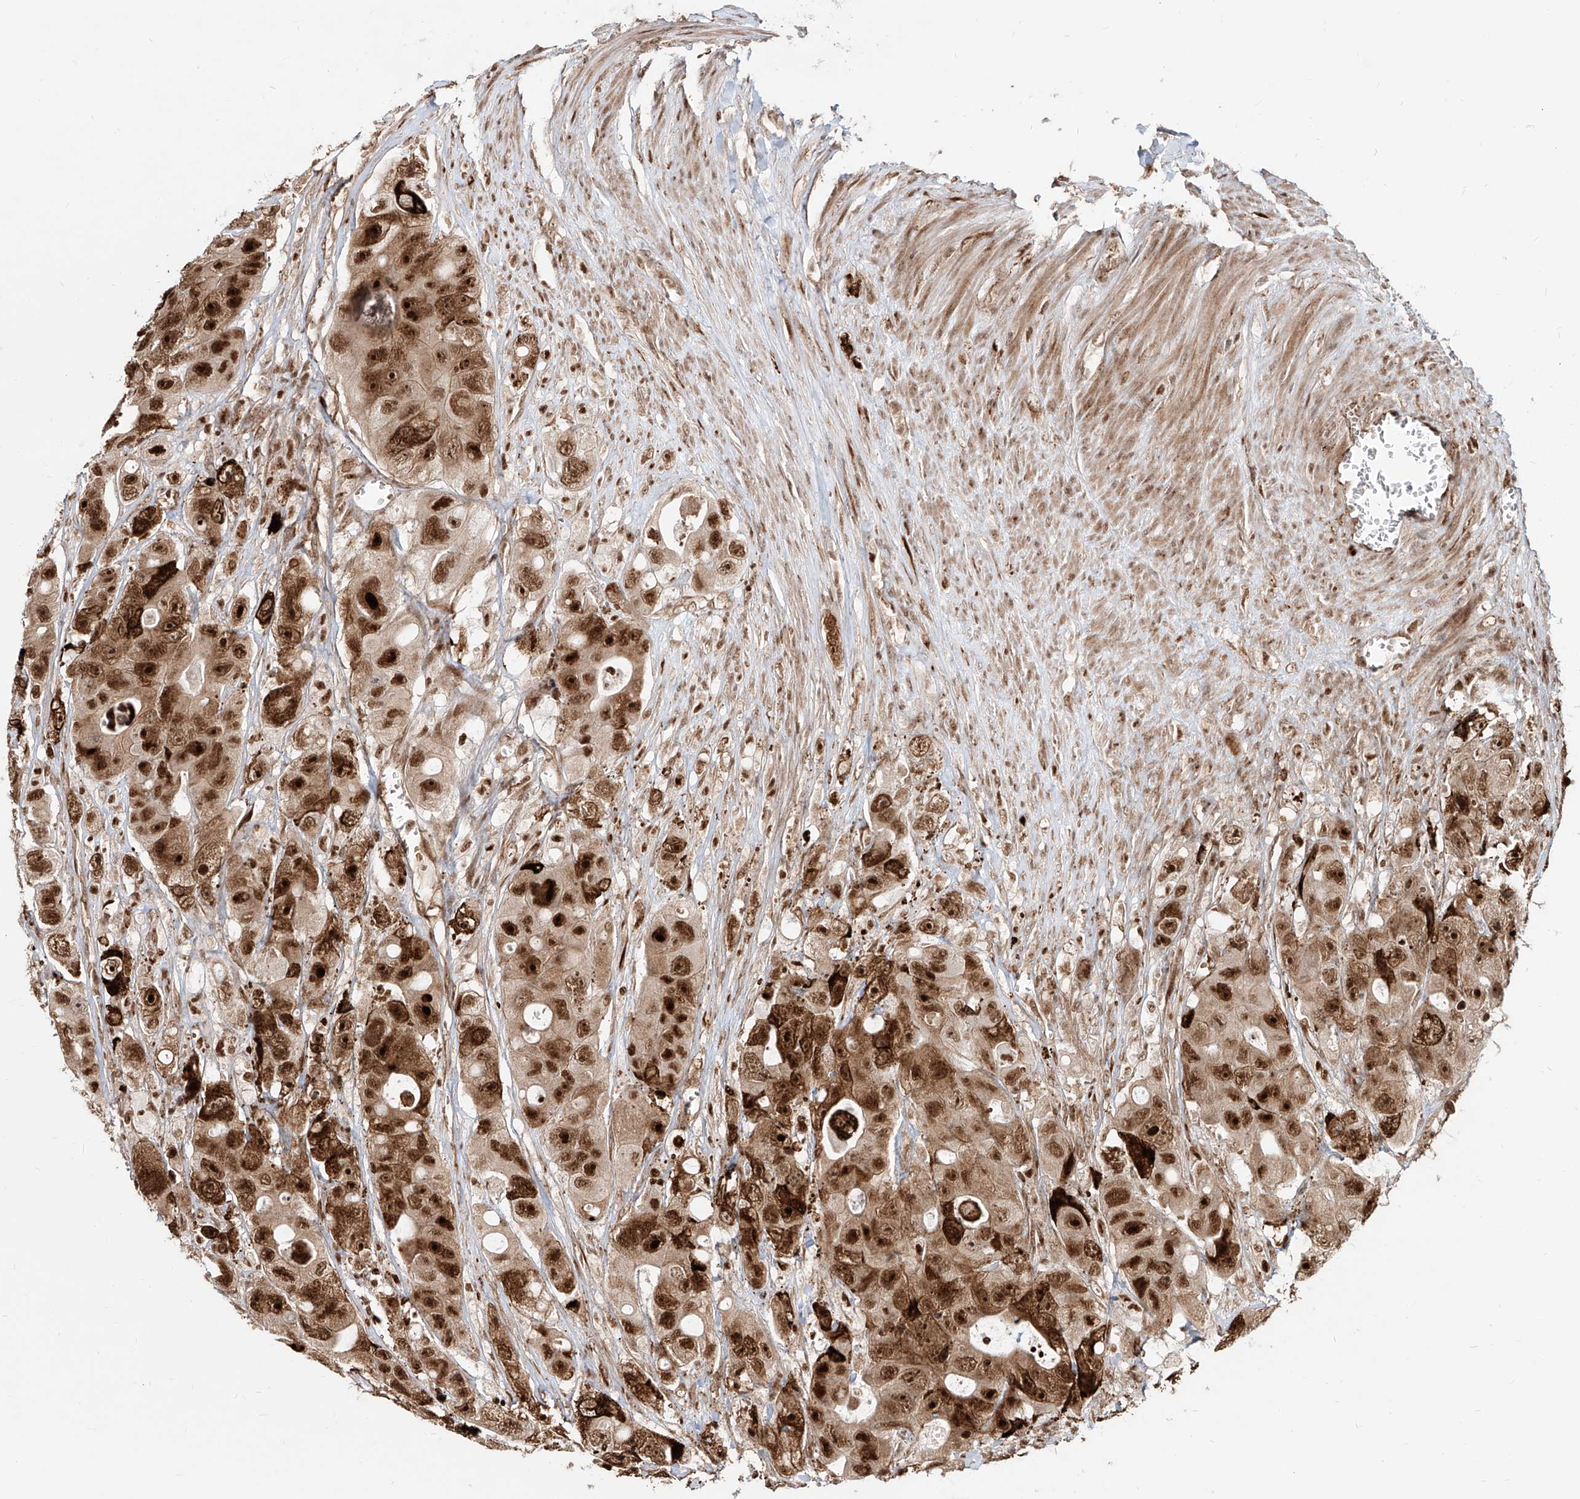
{"staining": {"intensity": "strong", "quantity": ">75%", "location": "cytoplasmic/membranous,nuclear"}, "tissue": "colorectal cancer", "cell_type": "Tumor cells", "image_type": "cancer", "snomed": [{"axis": "morphology", "description": "Adenocarcinoma, NOS"}, {"axis": "topography", "description": "Colon"}], "caption": "DAB immunohistochemical staining of human colorectal cancer exhibits strong cytoplasmic/membranous and nuclear protein expression in about >75% of tumor cells.", "gene": "ZNF710", "patient": {"sex": "female", "age": 46}}